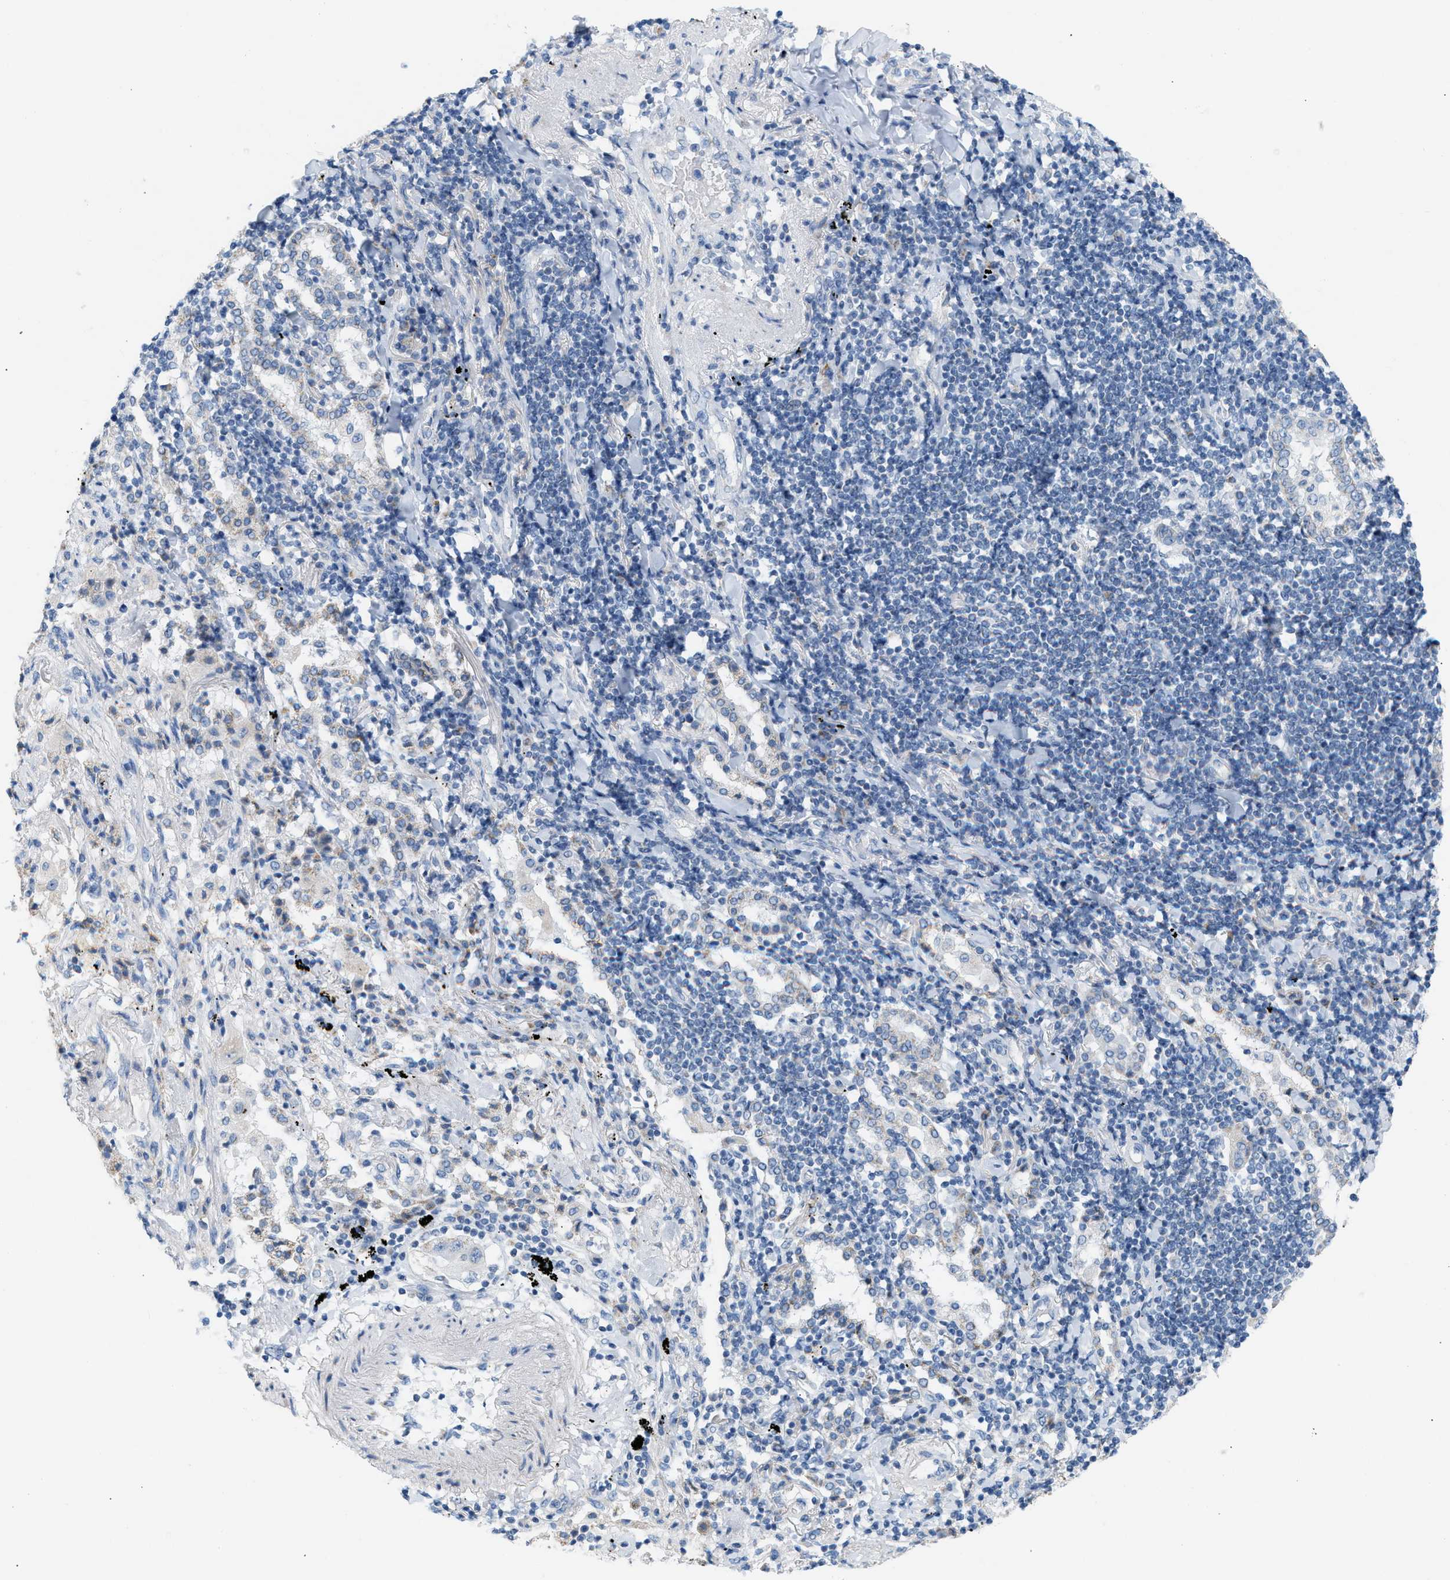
{"staining": {"intensity": "weak", "quantity": "<25%", "location": "cytoplasmic/membranous"}, "tissue": "lung cancer", "cell_type": "Tumor cells", "image_type": "cancer", "snomed": [{"axis": "morphology", "description": "Adenocarcinoma, NOS"}, {"axis": "topography", "description": "Lung"}], "caption": "Immunohistochemistry (IHC) micrograph of neoplastic tissue: lung cancer (adenocarcinoma) stained with DAB demonstrates no significant protein positivity in tumor cells.", "gene": "NDUFS8", "patient": {"sex": "female", "age": 65}}